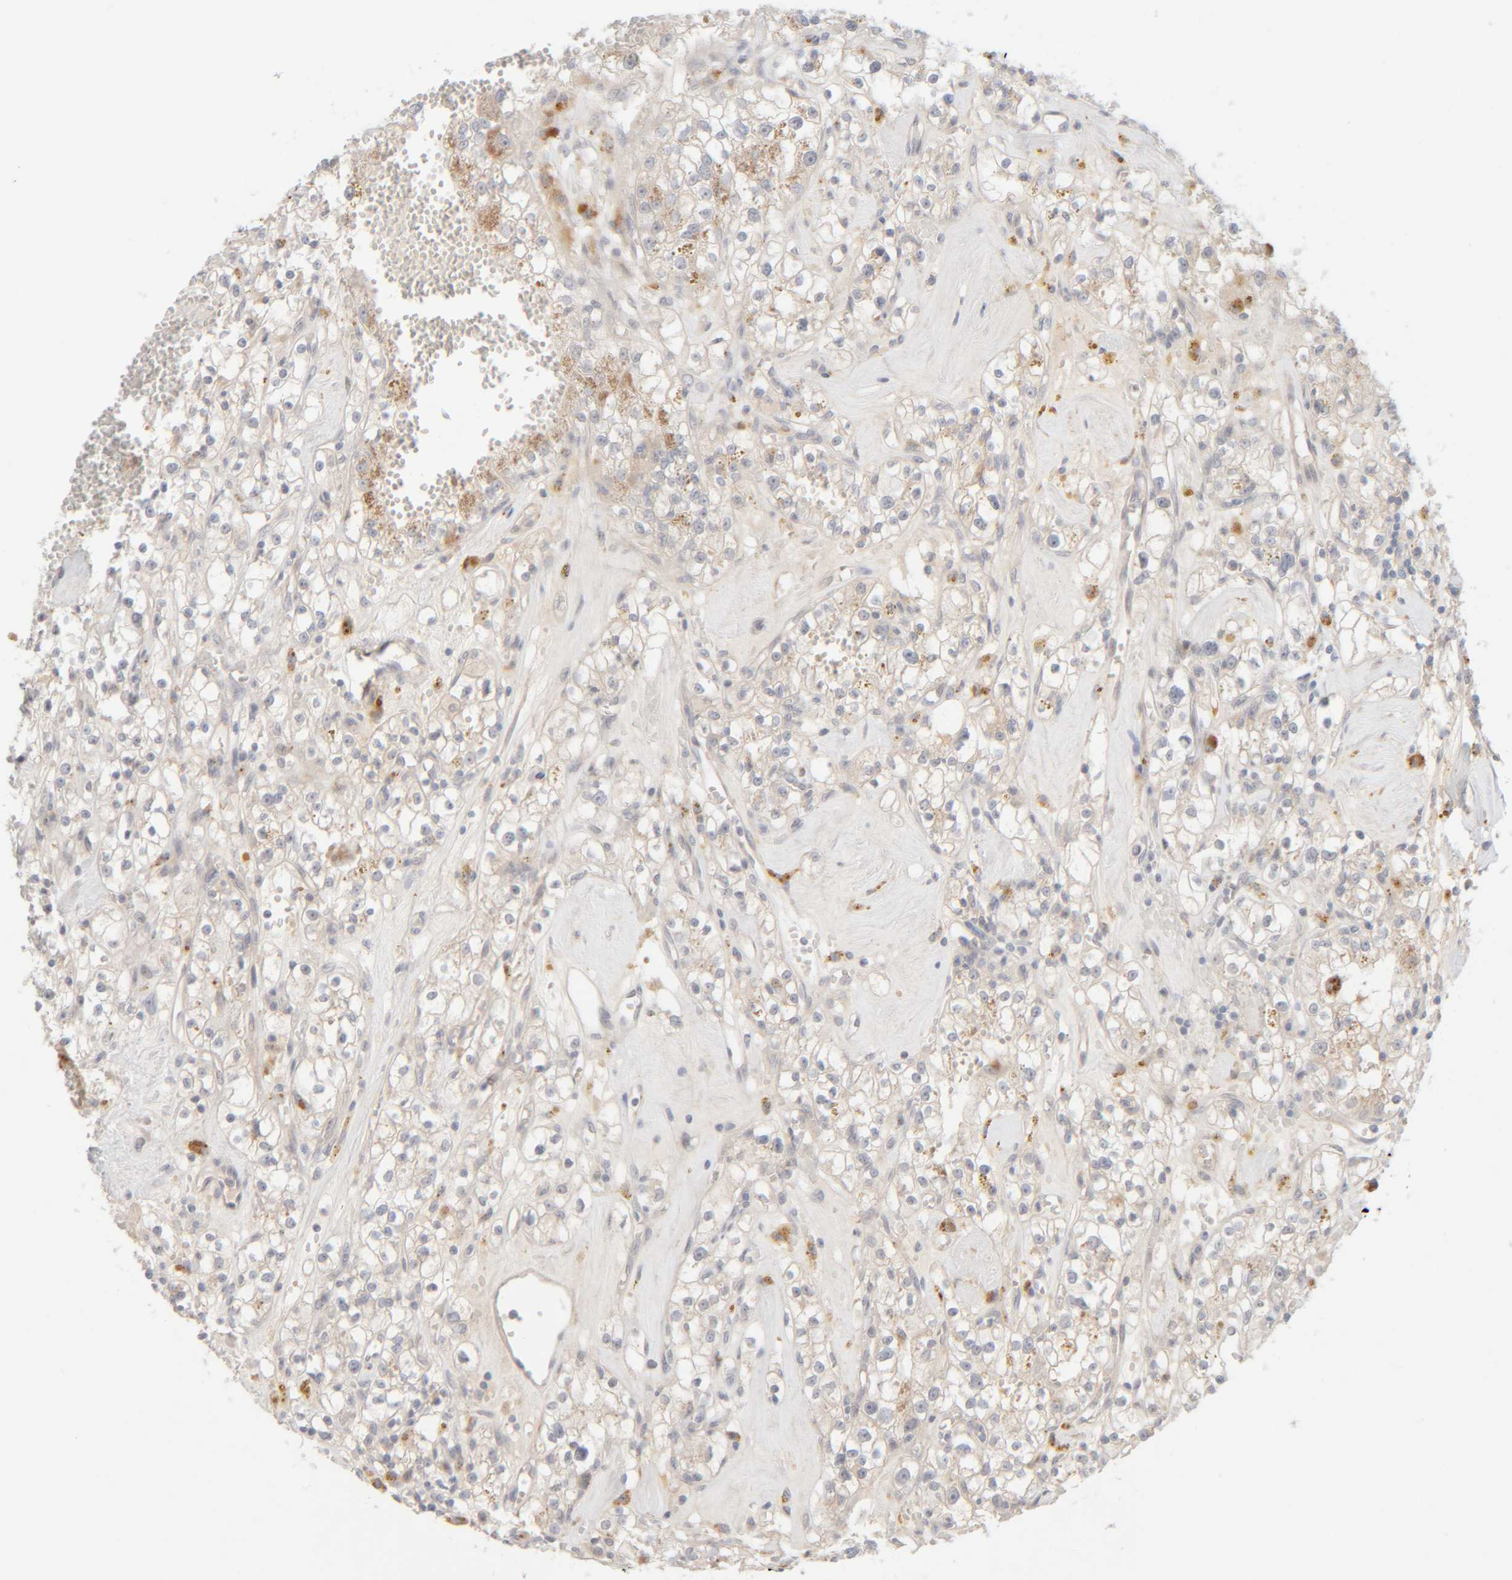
{"staining": {"intensity": "negative", "quantity": "none", "location": "none"}, "tissue": "renal cancer", "cell_type": "Tumor cells", "image_type": "cancer", "snomed": [{"axis": "morphology", "description": "Adenocarcinoma, NOS"}, {"axis": "topography", "description": "Kidney"}], "caption": "Renal adenocarcinoma was stained to show a protein in brown. There is no significant expression in tumor cells. Nuclei are stained in blue.", "gene": "CHKA", "patient": {"sex": "male", "age": 56}}